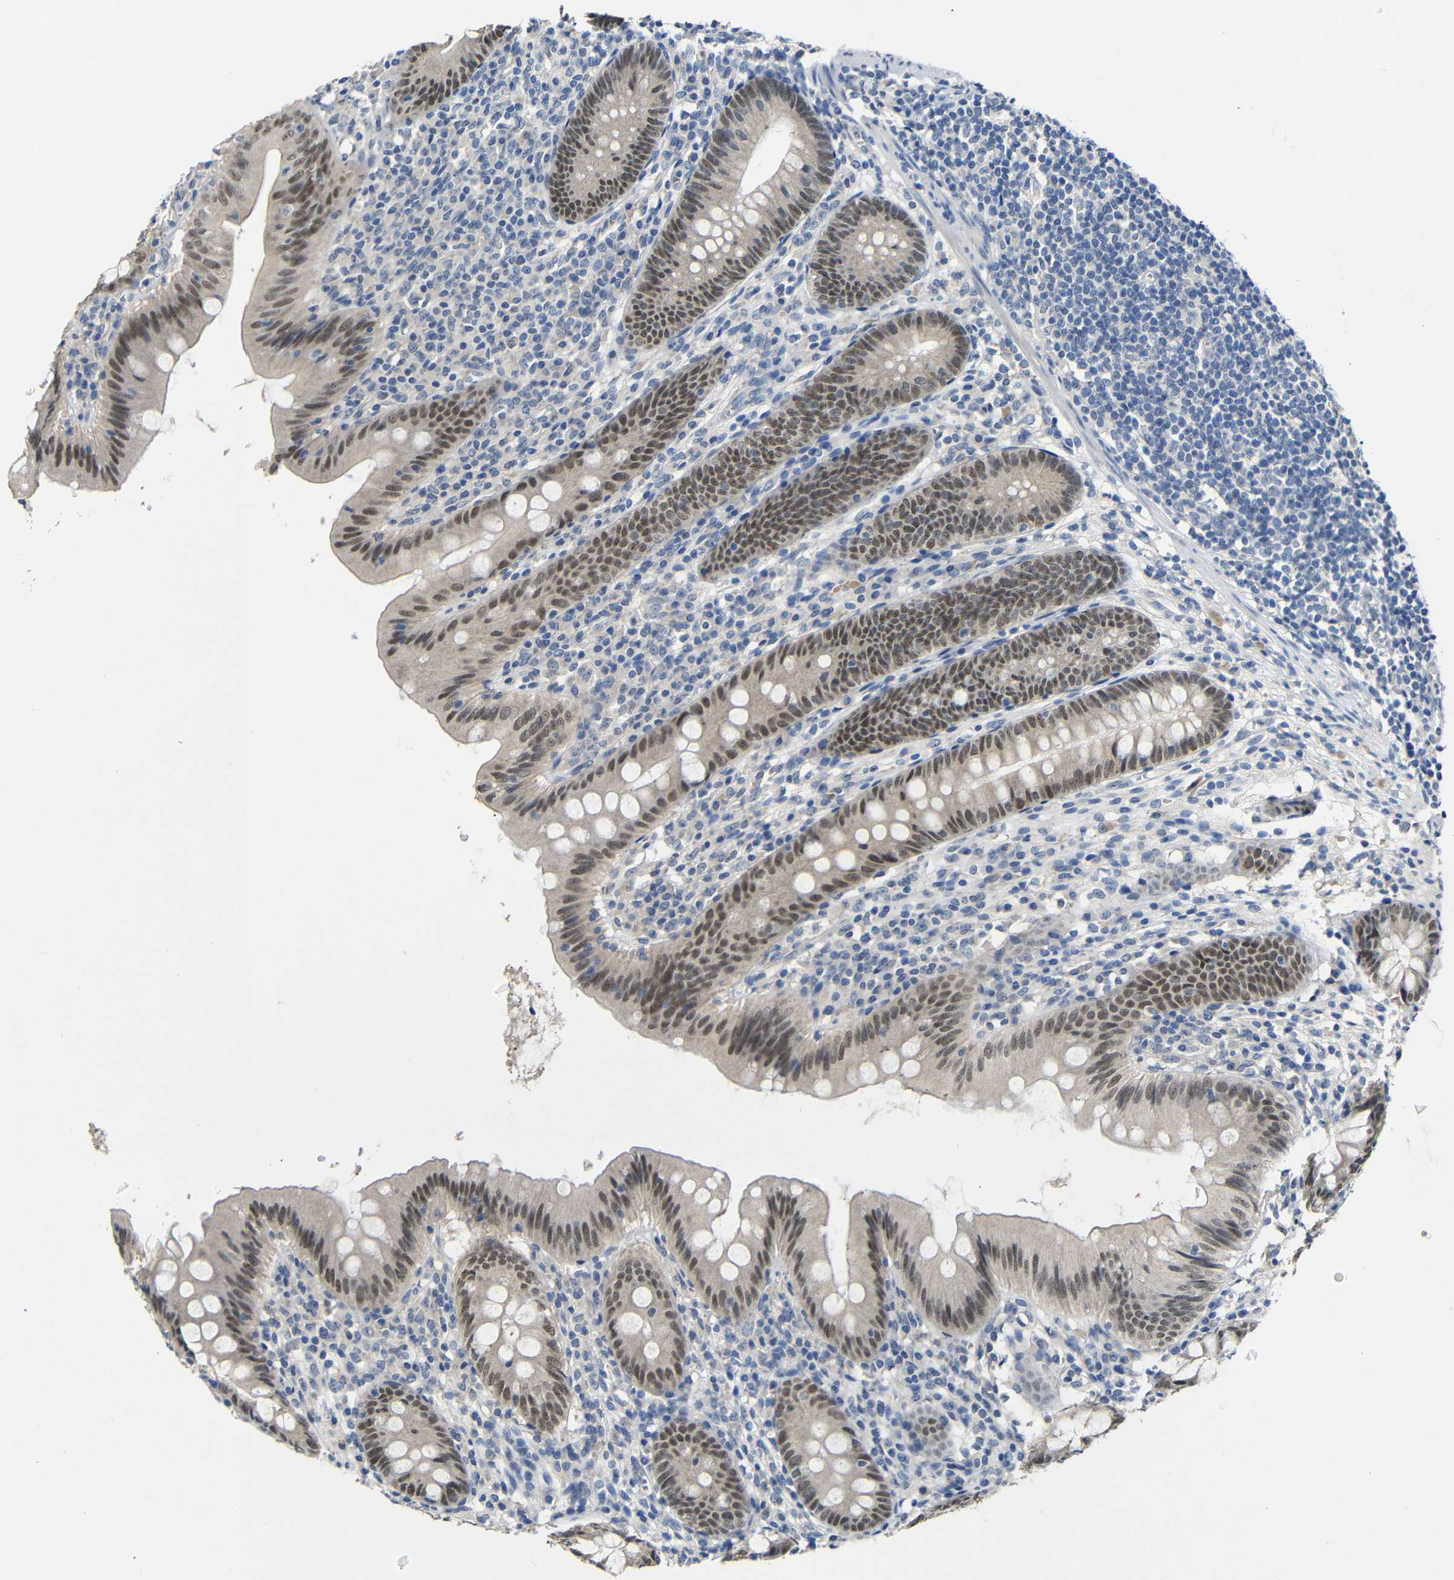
{"staining": {"intensity": "strong", "quantity": ">75%", "location": "nuclear"}, "tissue": "appendix", "cell_type": "Glandular cells", "image_type": "normal", "snomed": [{"axis": "morphology", "description": "Normal tissue, NOS"}, {"axis": "topography", "description": "Appendix"}], "caption": "Immunohistochemical staining of unremarkable human appendix displays high levels of strong nuclear positivity in about >75% of glandular cells.", "gene": "HNF1A", "patient": {"sex": "male", "age": 56}}